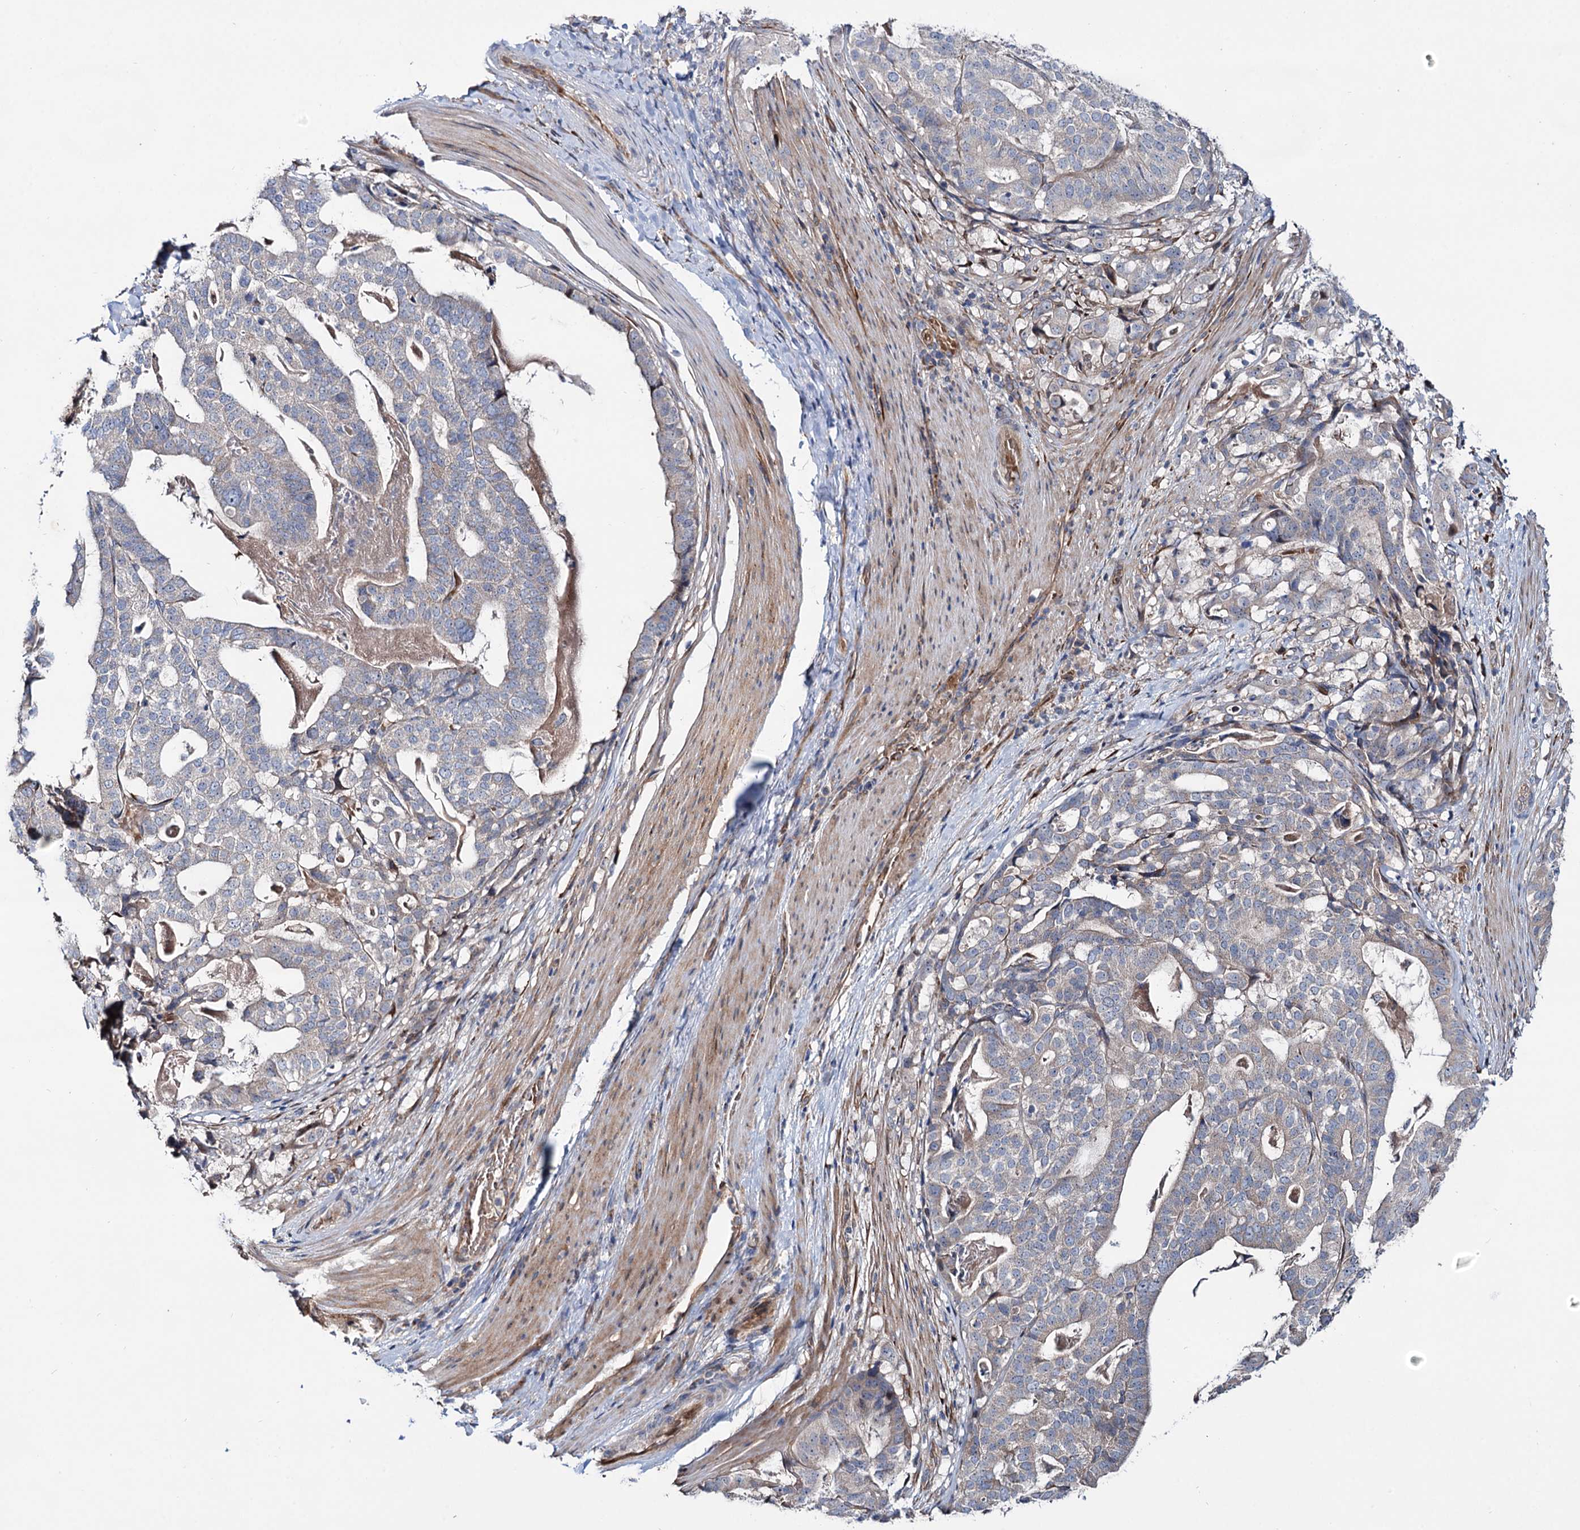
{"staining": {"intensity": "weak", "quantity": "<25%", "location": "cytoplasmic/membranous"}, "tissue": "stomach cancer", "cell_type": "Tumor cells", "image_type": "cancer", "snomed": [{"axis": "morphology", "description": "Adenocarcinoma, NOS"}, {"axis": "topography", "description": "Stomach"}], "caption": "A histopathology image of human adenocarcinoma (stomach) is negative for staining in tumor cells.", "gene": "PTDSS2", "patient": {"sex": "male", "age": 48}}